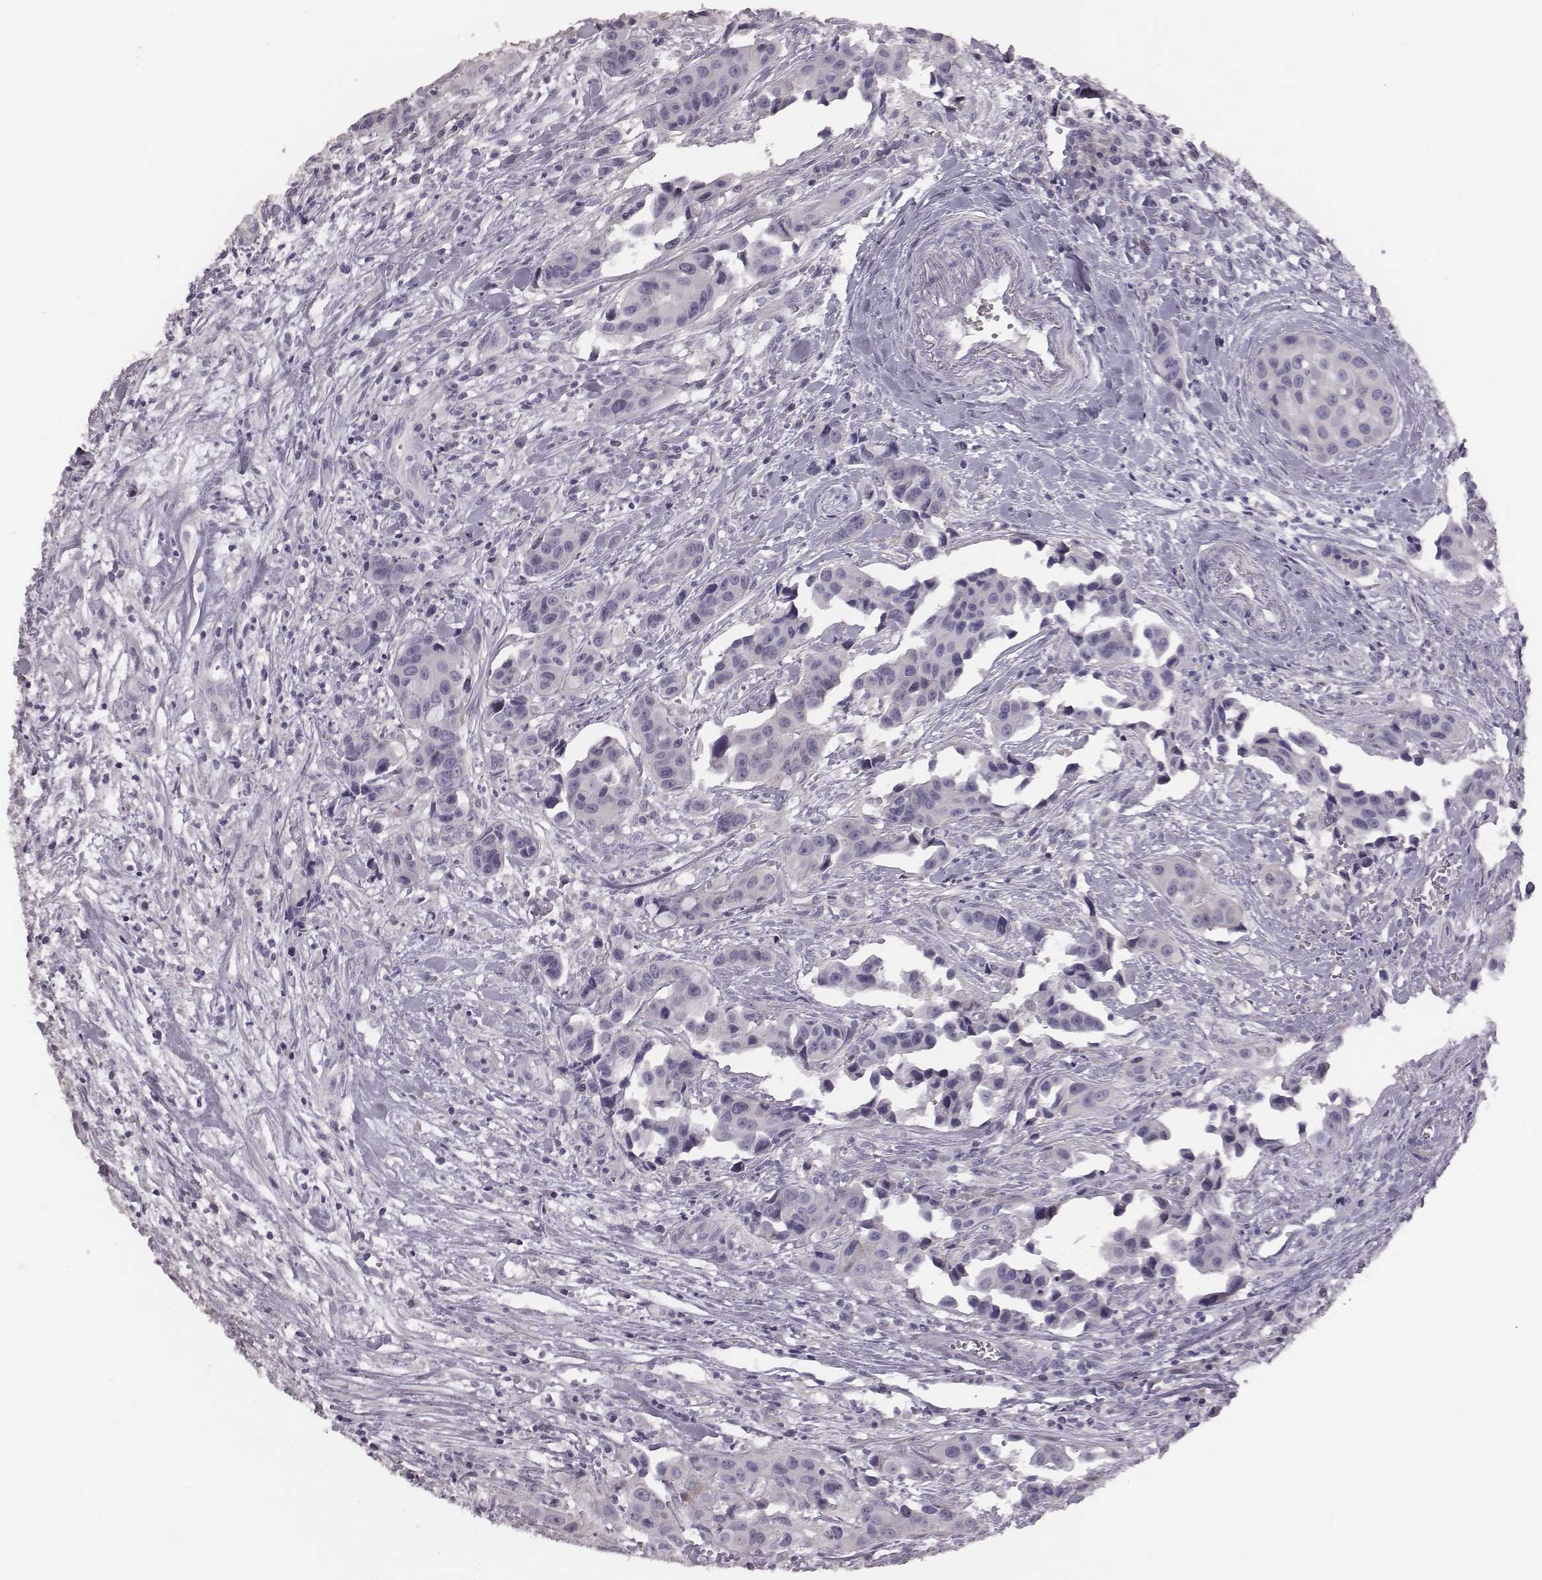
{"staining": {"intensity": "negative", "quantity": "none", "location": "none"}, "tissue": "head and neck cancer", "cell_type": "Tumor cells", "image_type": "cancer", "snomed": [{"axis": "morphology", "description": "Adenocarcinoma, NOS"}, {"axis": "topography", "description": "Head-Neck"}], "caption": "High power microscopy image of an IHC micrograph of adenocarcinoma (head and neck), revealing no significant positivity in tumor cells.", "gene": "GUCA1A", "patient": {"sex": "male", "age": 76}}